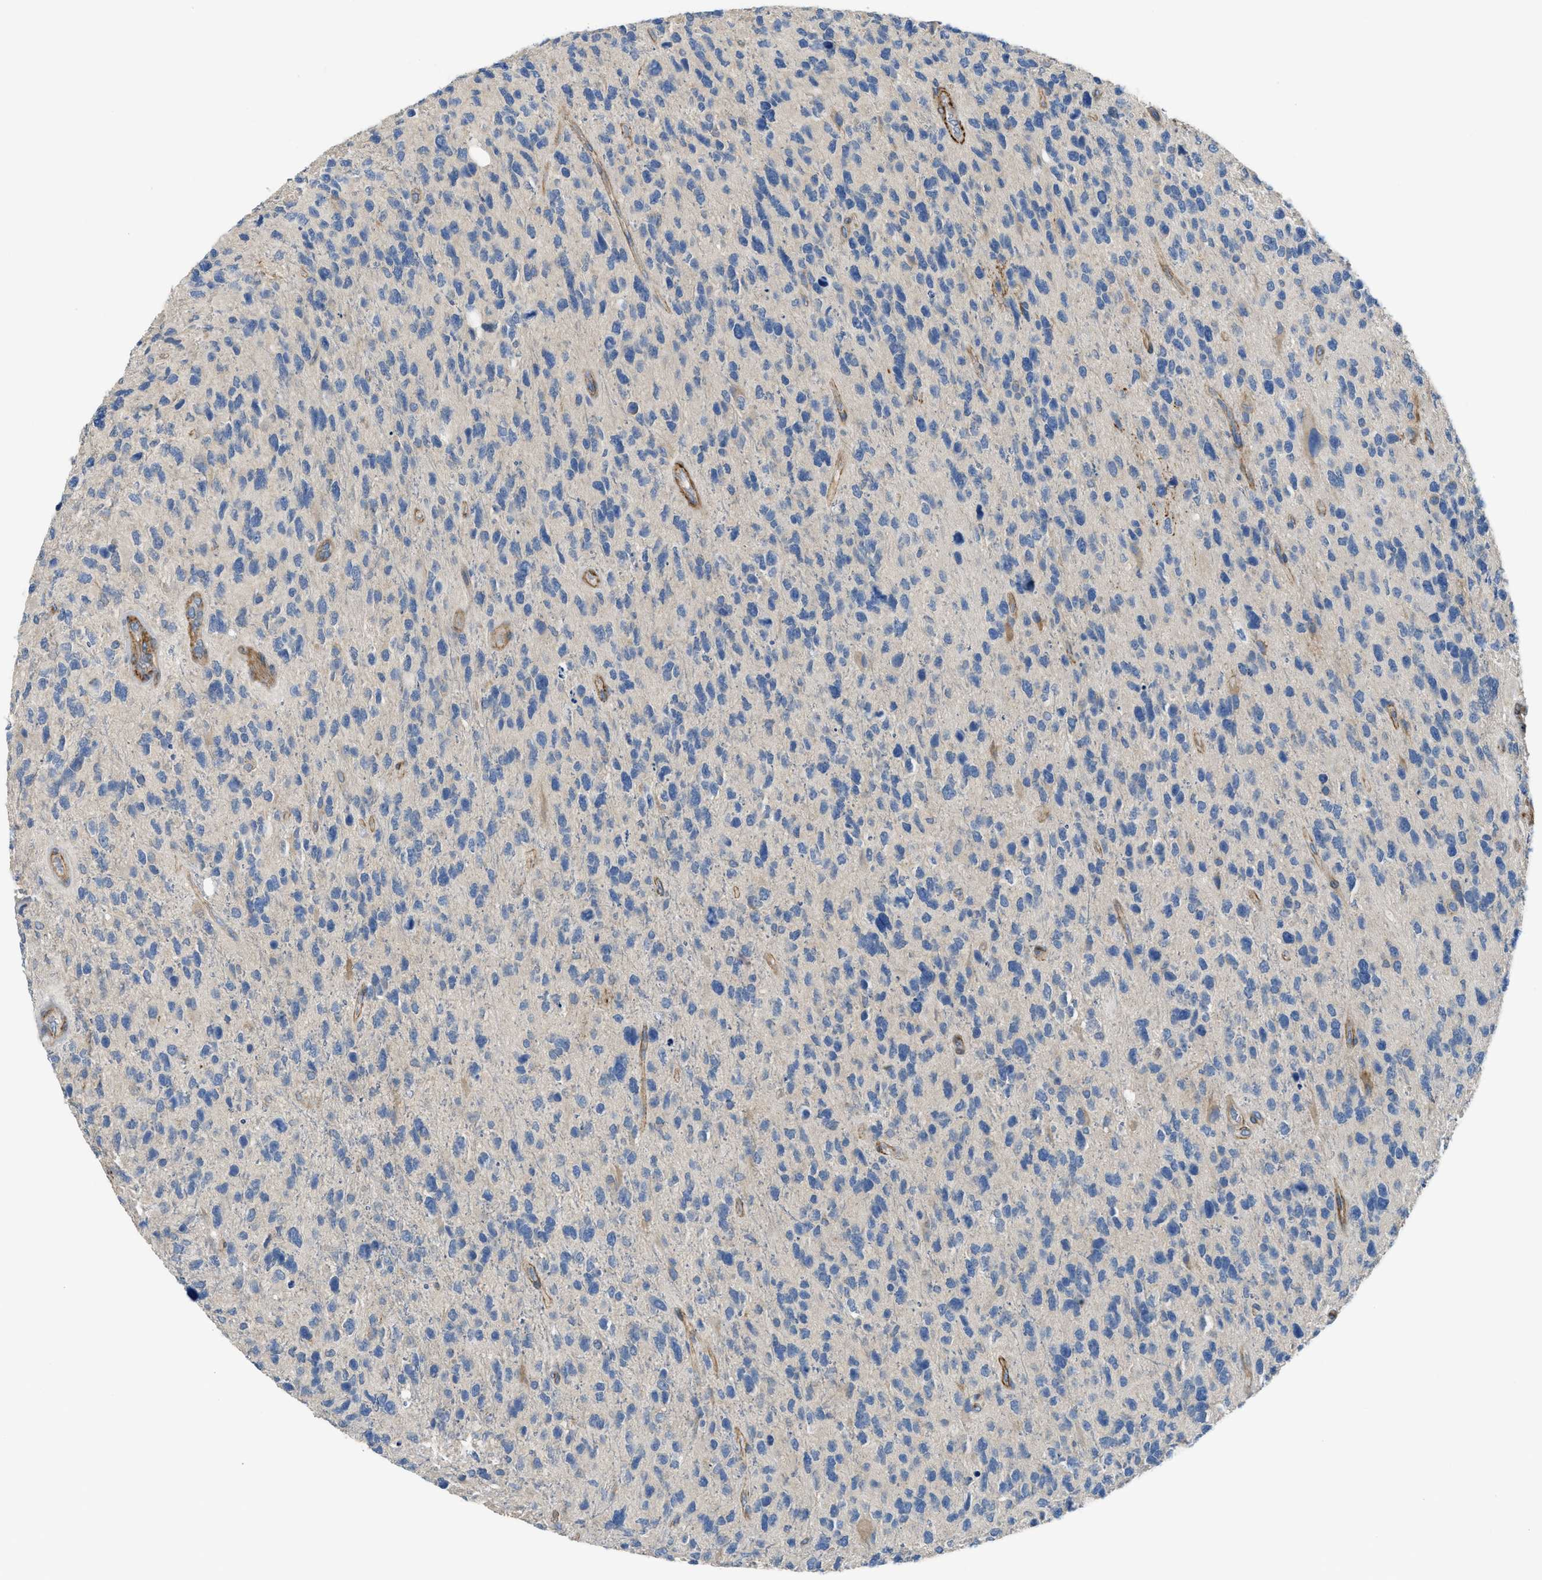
{"staining": {"intensity": "negative", "quantity": "none", "location": "none"}, "tissue": "glioma", "cell_type": "Tumor cells", "image_type": "cancer", "snomed": [{"axis": "morphology", "description": "Glioma, malignant, High grade"}, {"axis": "topography", "description": "Brain"}], "caption": "There is no significant expression in tumor cells of high-grade glioma (malignant).", "gene": "BMPR1A", "patient": {"sex": "female", "age": 58}}